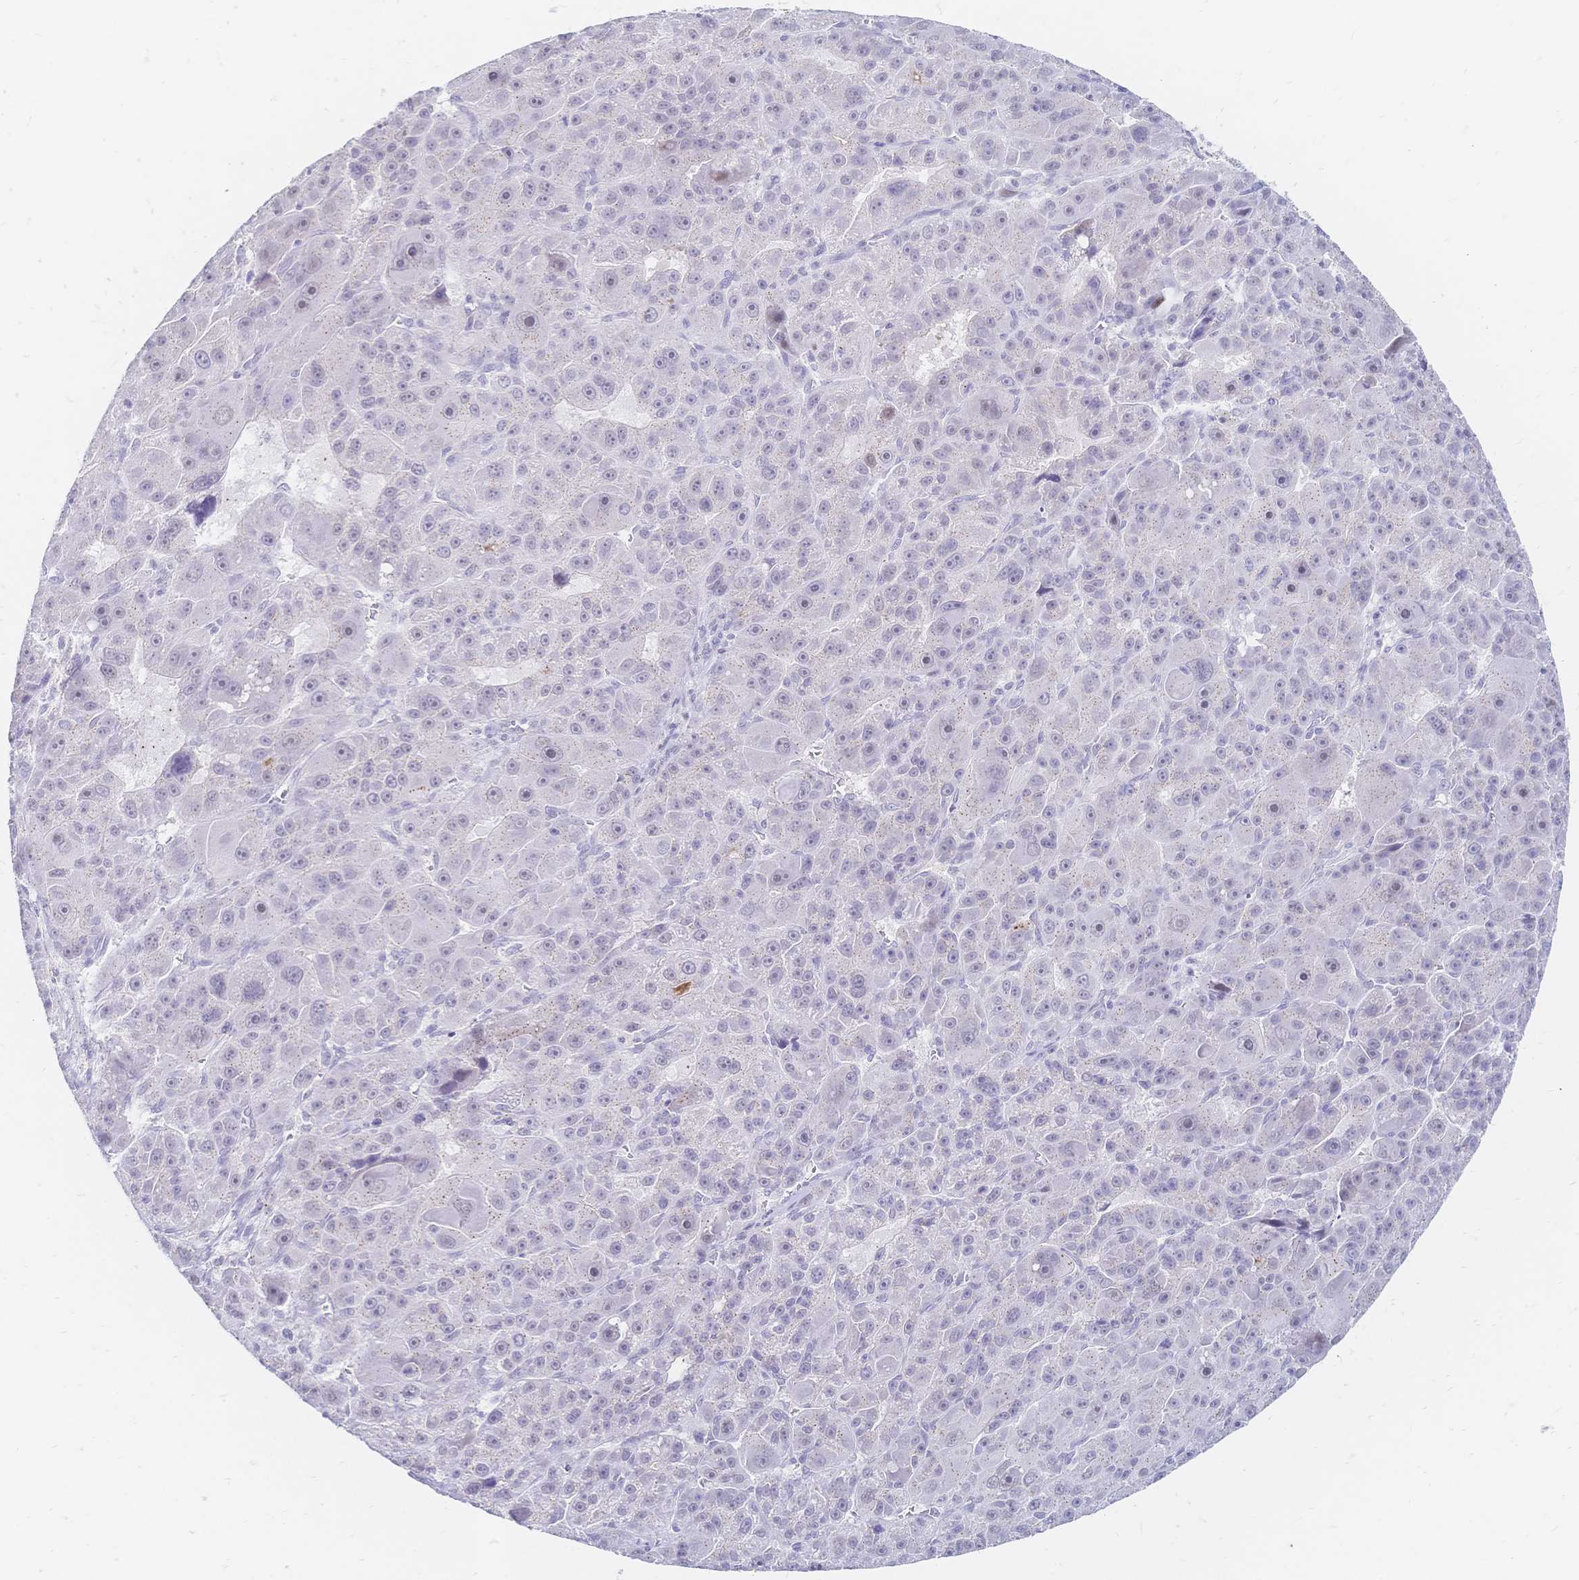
{"staining": {"intensity": "negative", "quantity": "none", "location": "none"}, "tissue": "liver cancer", "cell_type": "Tumor cells", "image_type": "cancer", "snomed": [{"axis": "morphology", "description": "Carcinoma, Hepatocellular, NOS"}, {"axis": "topography", "description": "Liver"}], "caption": "Hepatocellular carcinoma (liver) stained for a protein using immunohistochemistry exhibits no positivity tumor cells.", "gene": "PSORS1C2", "patient": {"sex": "male", "age": 76}}